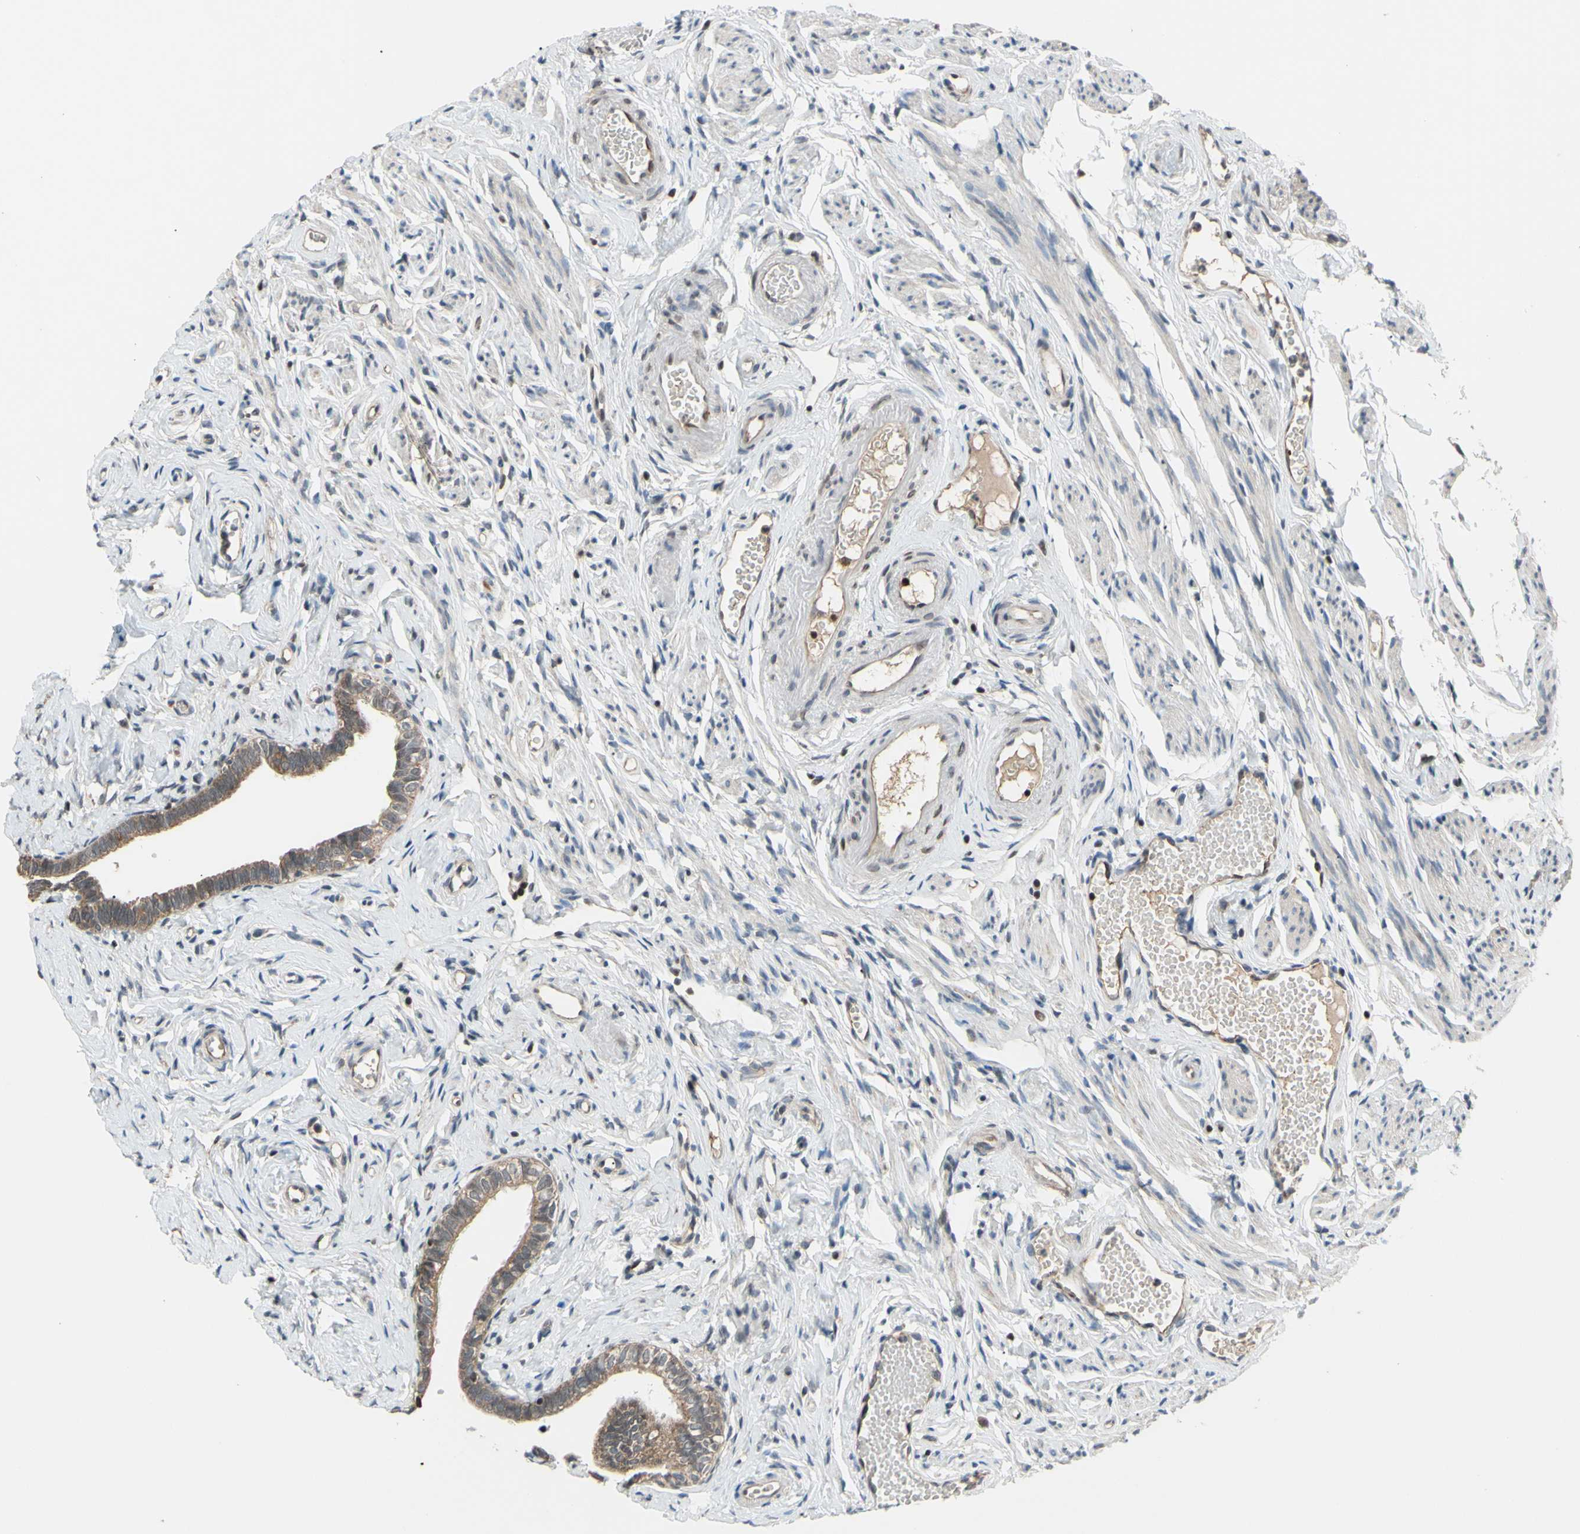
{"staining": {"intensity": "moderate", "quantity": ">75%", "location": "cytoplasmic/membranous"}, "tissue": "fallopian tube", "cell_type": "Glandular cells", "image_type": "normal", "snomed": [{"axis": "morphology", "description": "Normal tissue, NOS"}, {"axis": "topography", "description": "Fallopian tube"}], "caption": "A histopathology image of human fallopian tube stained for a protein shows moderate cytoplasmic/membranous brown staining in glandular cells. Nuclei are stained in blue.", "gene": "SP4", "patient": {"sex": "female", "age": 71}}